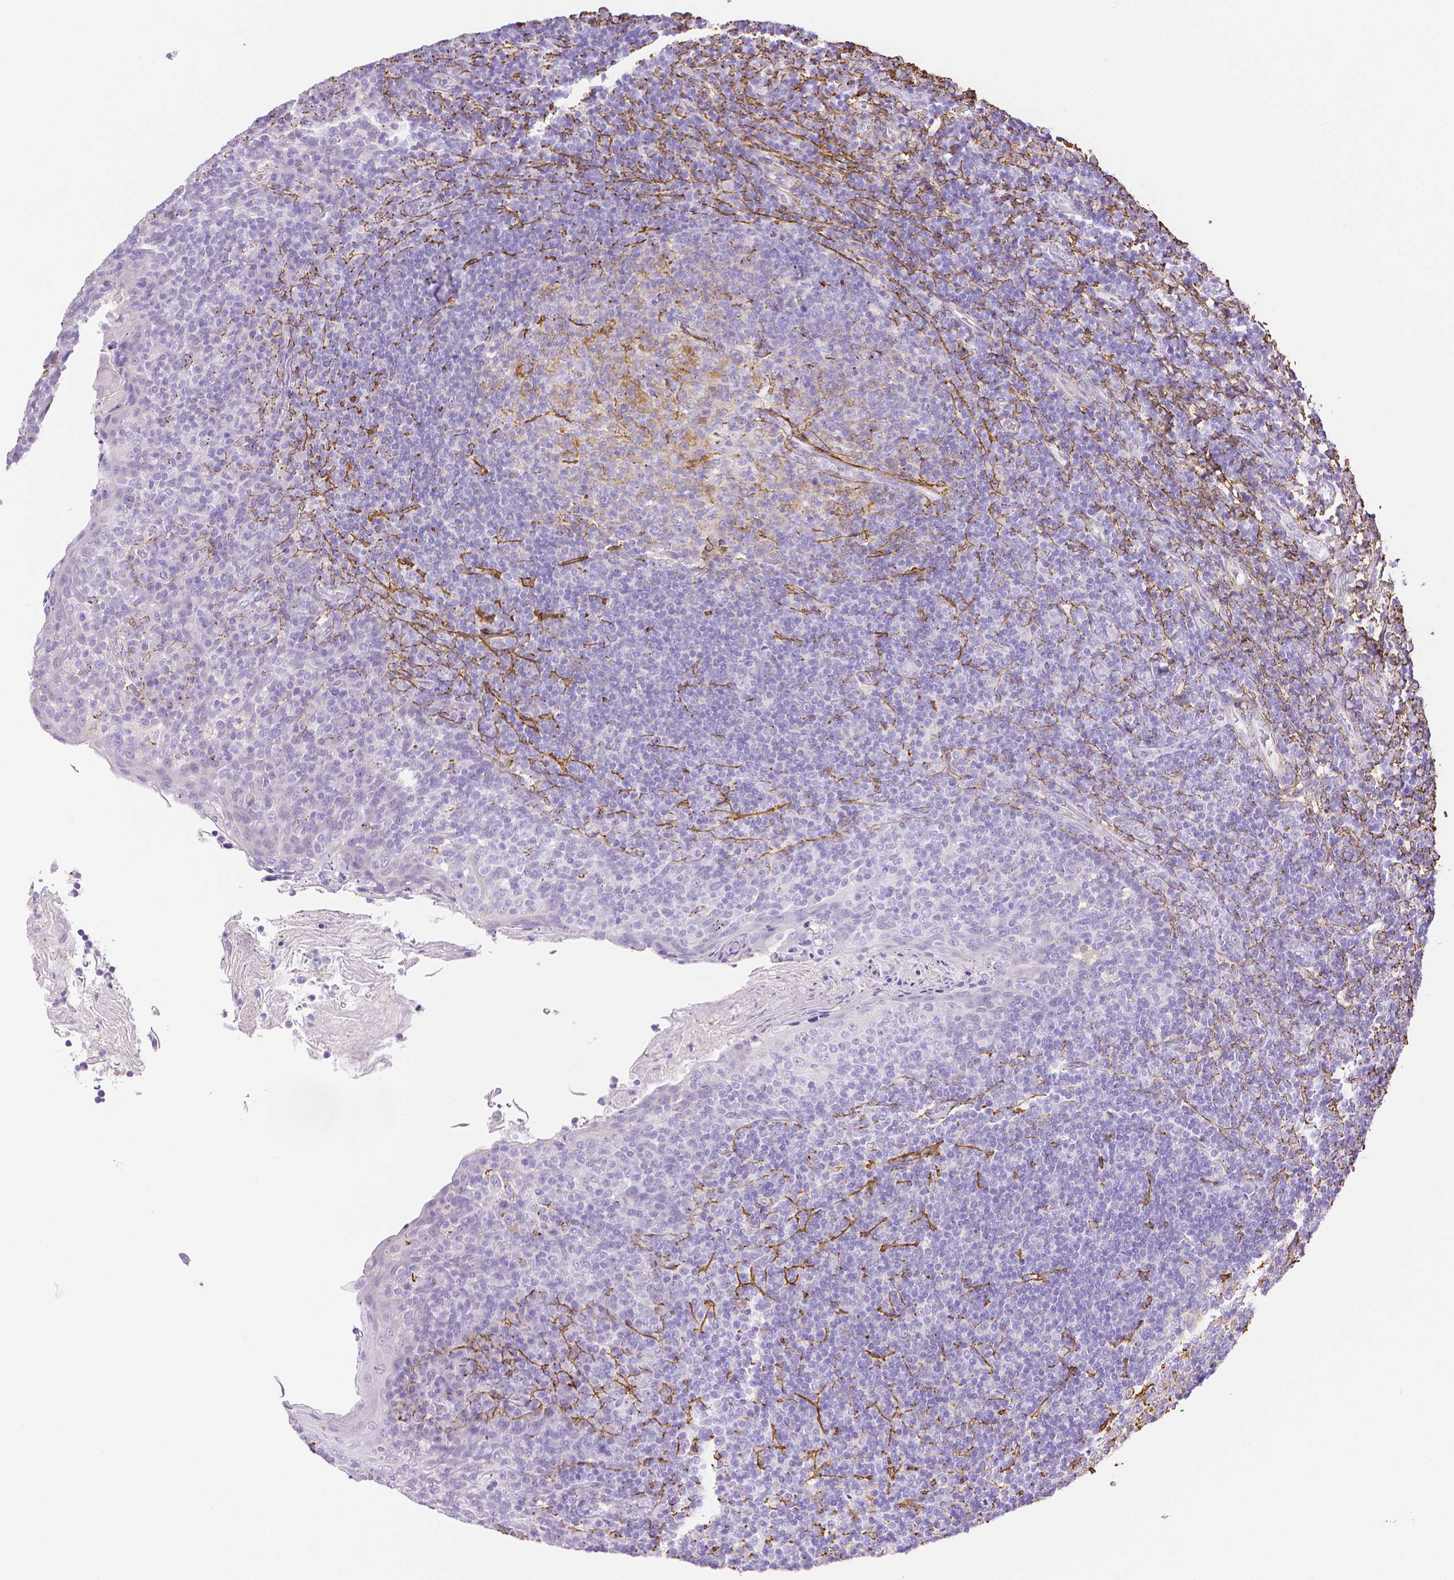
{"staining": {"intensity": "negative", "quantity": "none", "location": "none"}, "tissue": "tonsil", "cell_type": "Germinal center cells", "image_type": "normal", "snomed": [{"axis": "morphology", "description": "Normal tissue, NOS"}, {"axis": "topography", "description": "Tonsil"}], "caption": "Normal tonsil was stained to show a protein in brown. There is no significant expression in germinal center cells. (Immunohistochemistry, brightfield microscopy, high magnification).", "gene": "FBN1", "patient": {"sex": "female", "age": 10}}